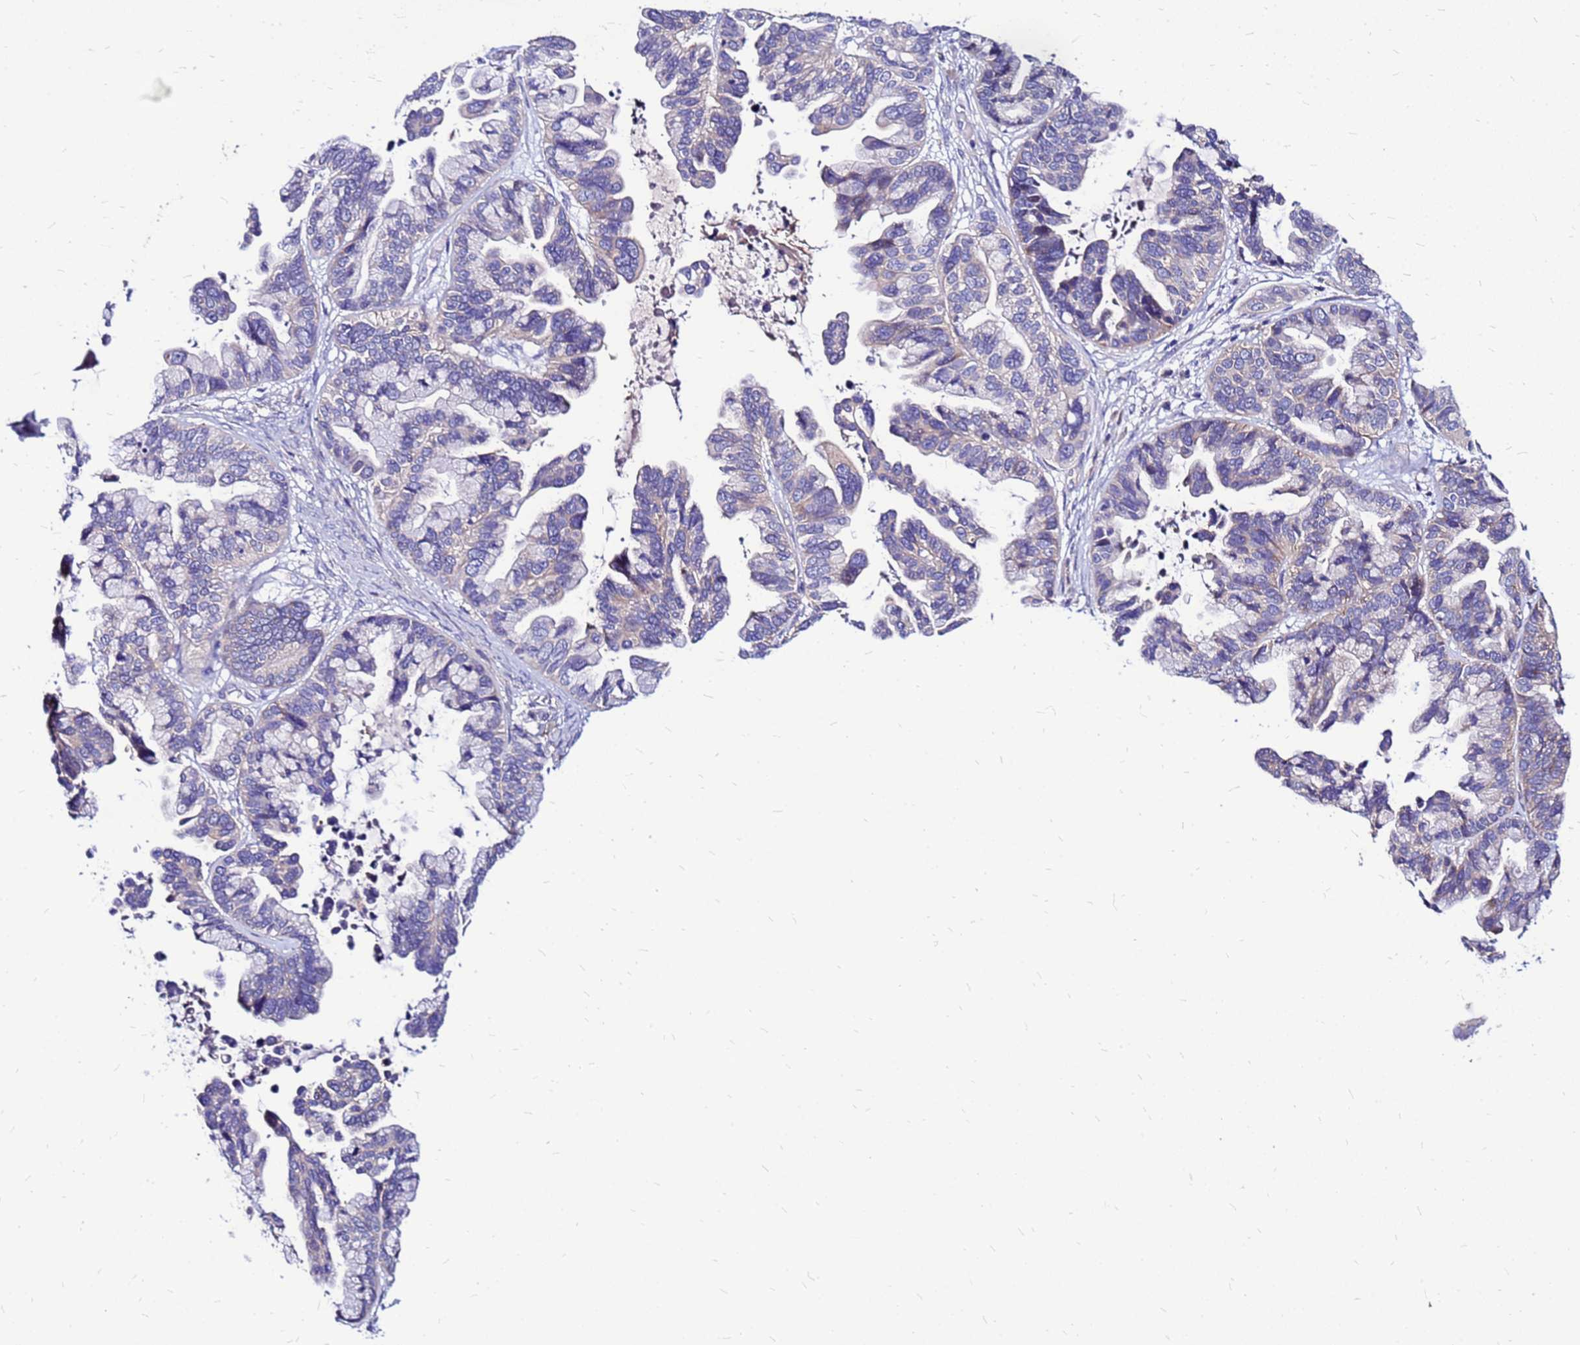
{"staining": {"intensity": "weak", "quantity": "25%-75%", "location": "cytoplasmic/membranous"}, "tissue": "ovarian cancer", "cell_type": "Tumor cells", "image_type": "cancer", "snomed": [{"axis": "morphology", "description": "Cystadenocarcinoma, serous, NOS"}, {"axis": "topography", "description": "Ovary"}], "caption": "About 25%-75% of tumor cells in human ovarian serous cystadenocarcinoma show weak cytoplasmic/membranous protein expression as visualized by brown immunohistochemical staining.", "gene": "ARHGEF5", "patient": {"sex": "female", "age": 56}}